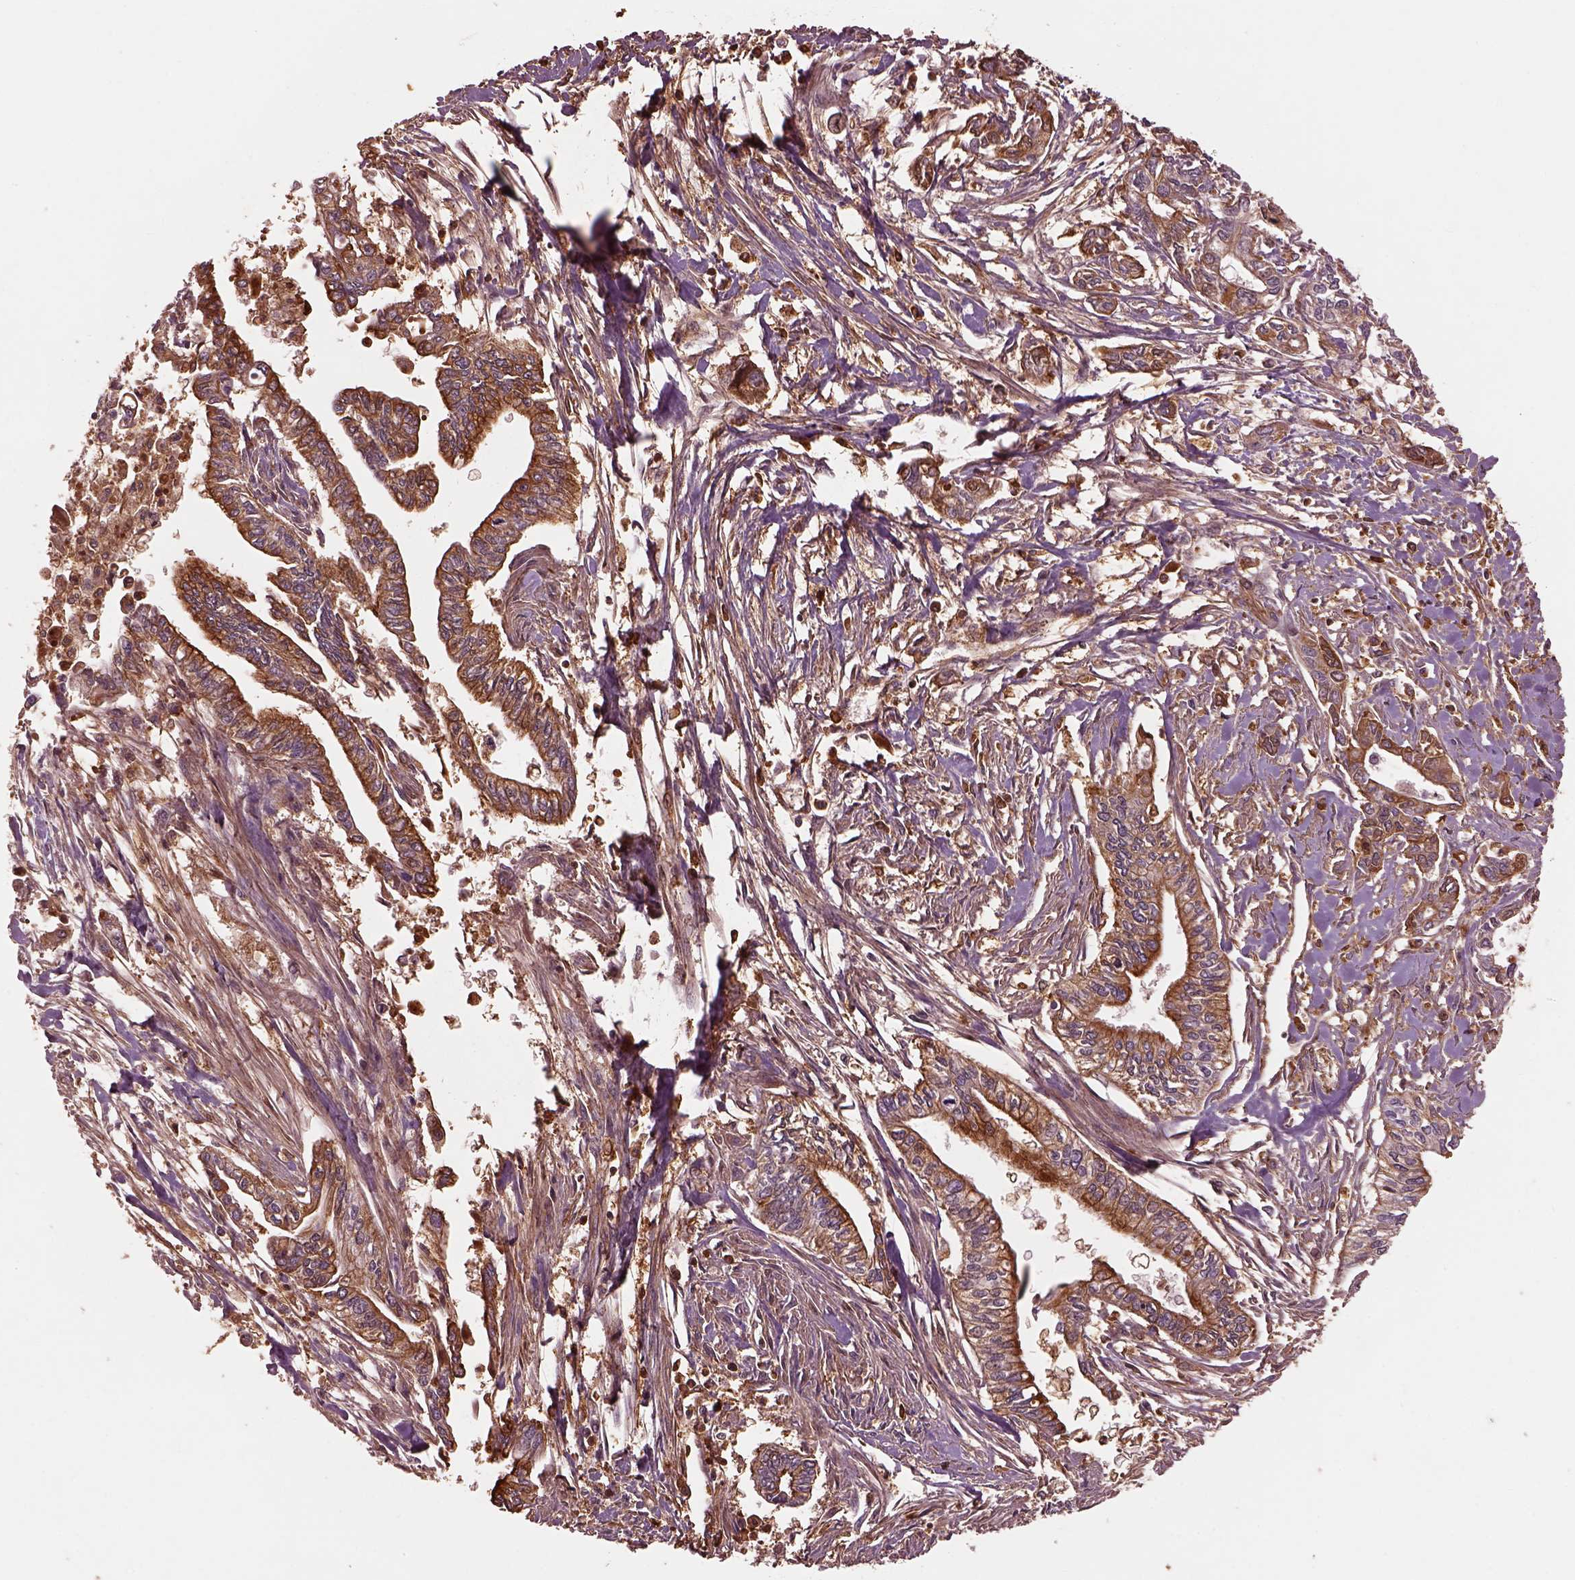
{"staining": {"intensity": "moderate", "quantity": "25%-75%", "location": "cytoplasmic/membranous"}, "tissue": "pancreatic cancer", "cell_type": "Tumor cells", "image_type": "cancer", "snomed": [{"axis": "morphology", "description": "Adenocarcinoma, NOS"}, {"axis": "topography", "description": "Pancreas"}], "caption": "Immunohistochemistry (IHC) of human adenocarcinoma (pancreatic) reveals medium levels of moderate cytoplasmic/membranous staining in approximately 25%-75% of tumor cells.", "gene": "EFEMP1", "patient": {"sex": "male", "age": 60}}